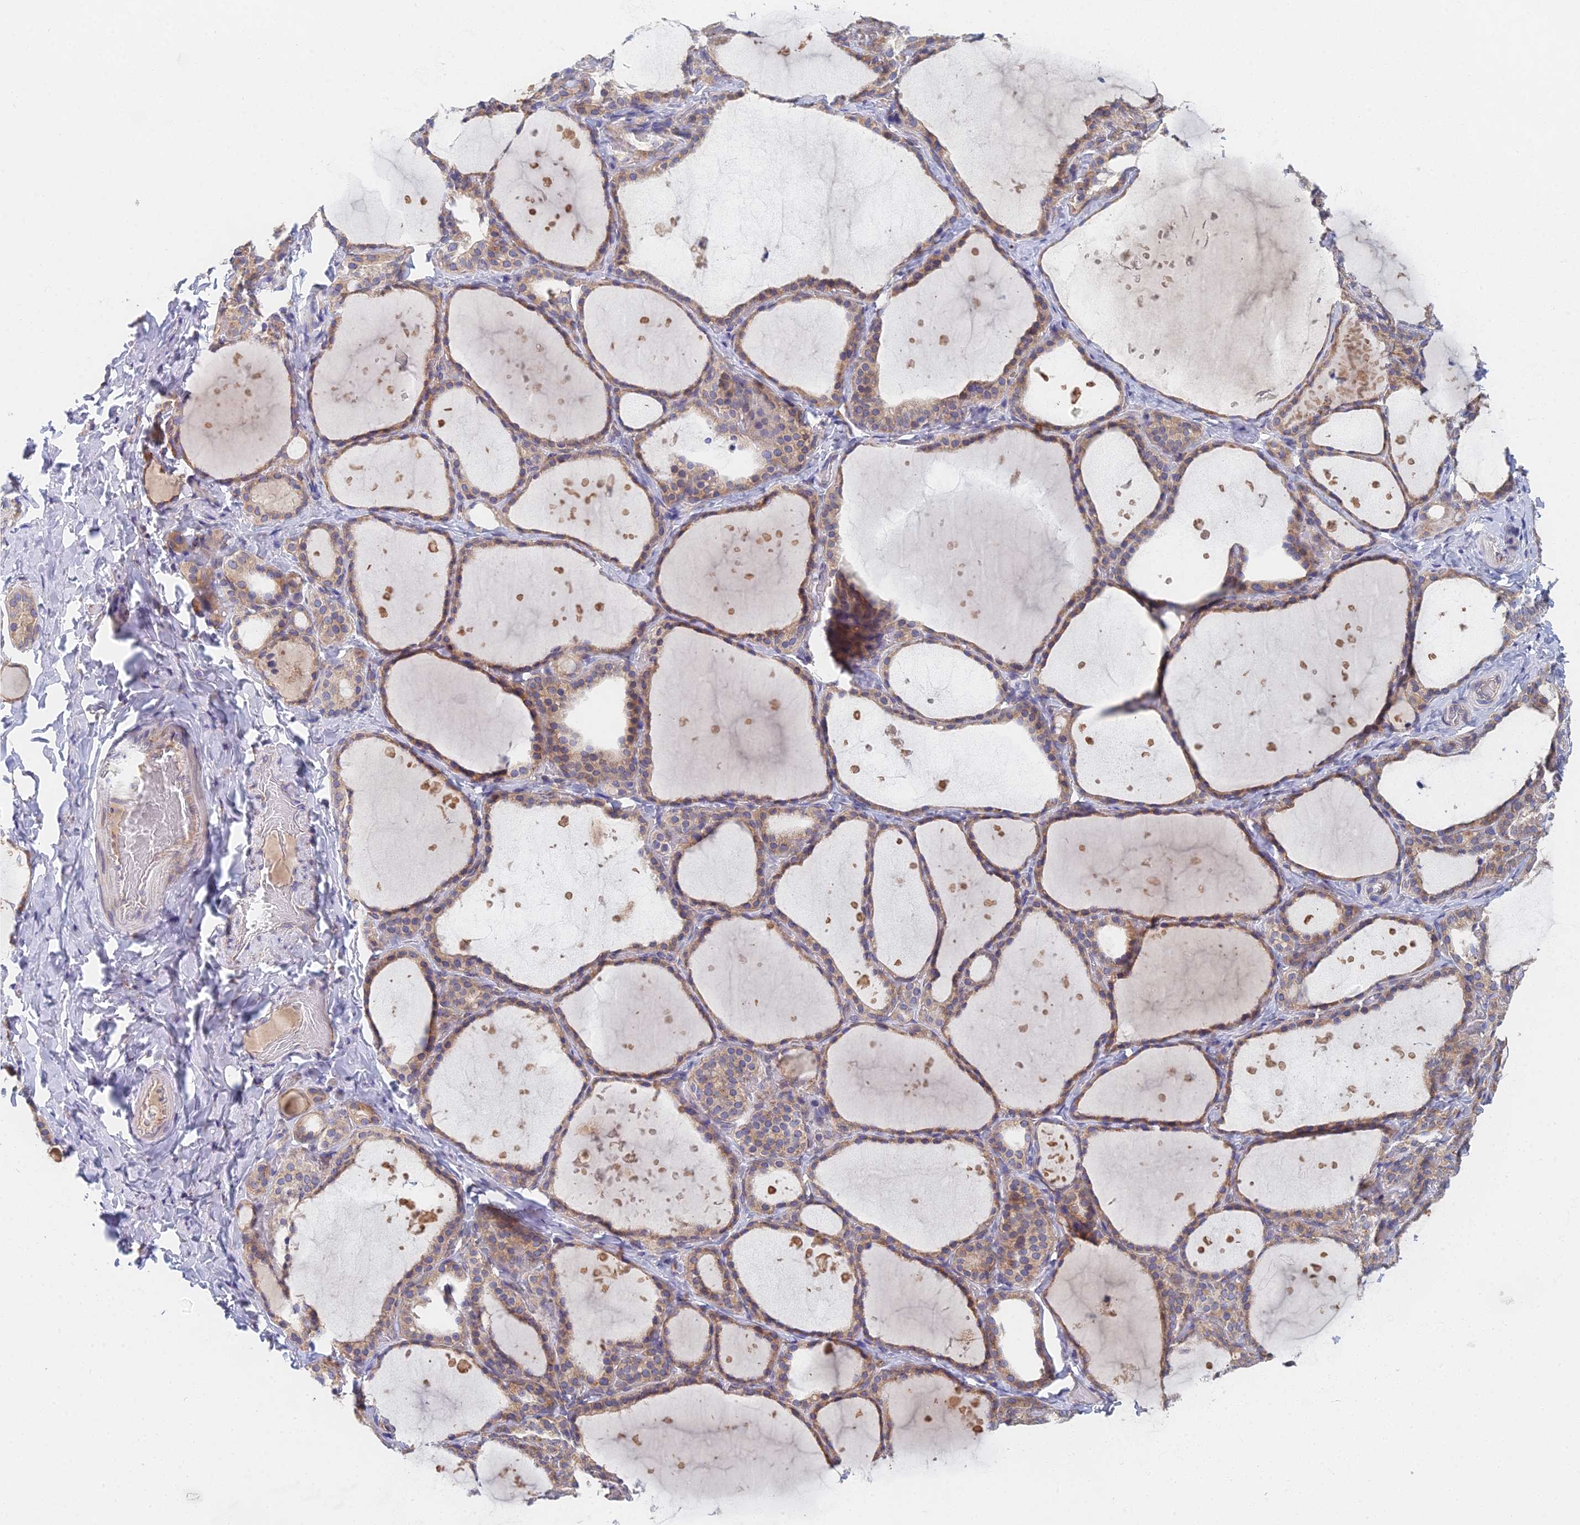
{"staining": {"intensity": "weak", "quantity": ">75%", "location": "cytoplasmic/membranous"}, "tissue": "thyroid gland", "cell_type": "Glandular cells", "image_type": "normal", "snomed": [{"axis": "morphology", "description": "Normal tissue, NOS"}, {"axis": "topography", "description": "Thyroid gland"}], "caption": "This image displays normal thyroid gland stained with immunohistochemistry (IHC) to label a protein in brown. The cytoplasmic/membranous of glandular cells show weak positivity for the protein. Nuclei are counter-stained blue.", "gene": "ELOF1", "patient": {"sex": "female", "age": 44}}